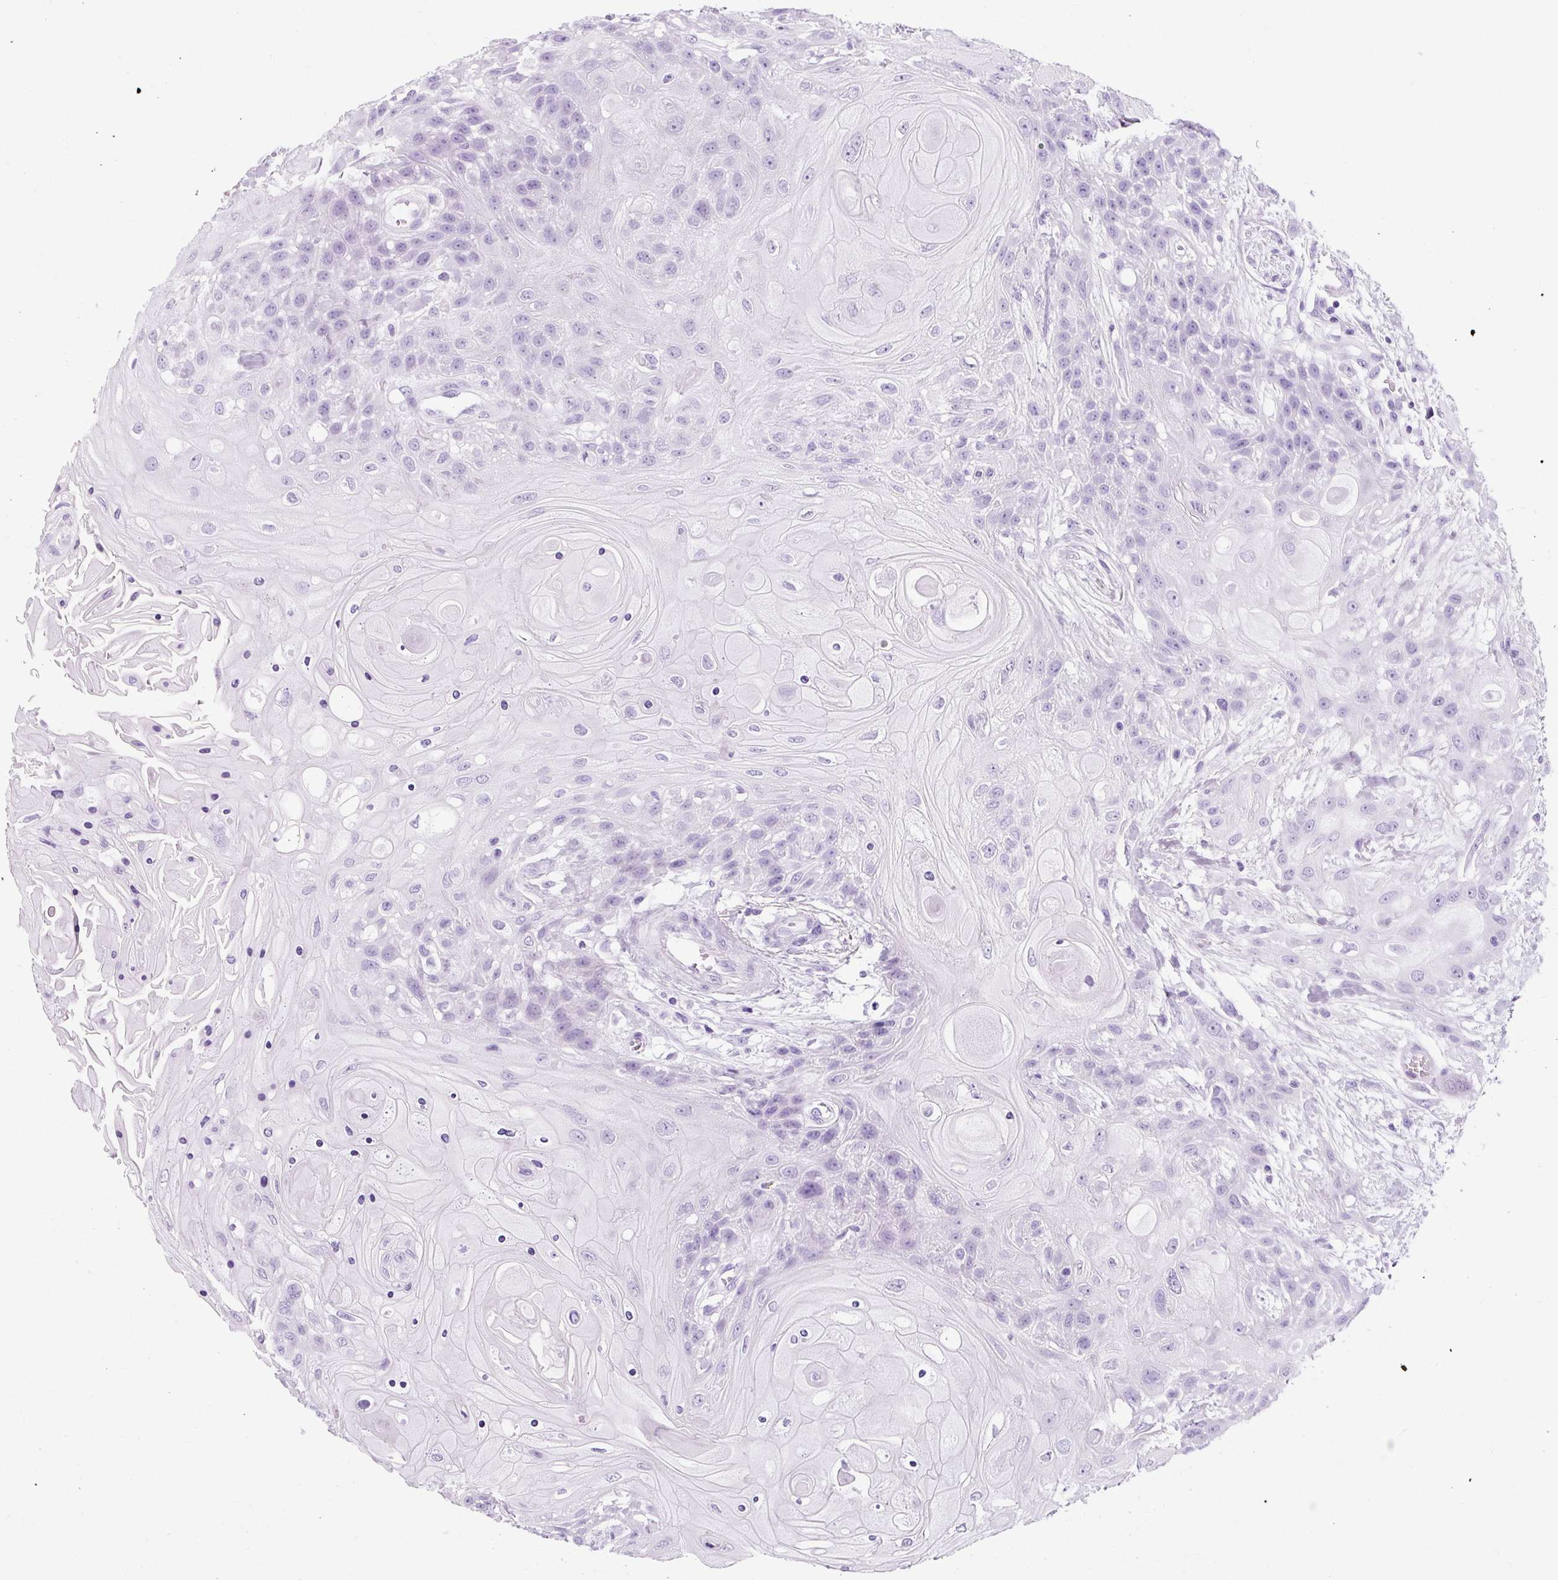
{"staining": {"intensity": "negative", "quantity": "none", "location": "none"}, "tissue": "head and neck cancer", "cell_type": "Tumor cells", "image_type": "cancer", "snomed": [{"axis": "morphology", "description": "Squamous cell carcinoma, NOS"}, {"axis": "topography", "description": "Head-Neck"}], "caption": "Image shows no significant protein positivity in tumor cells of head and neck cancer.", "gene": "TMEM89", "patient": {"sex": "female", "age": 43}}